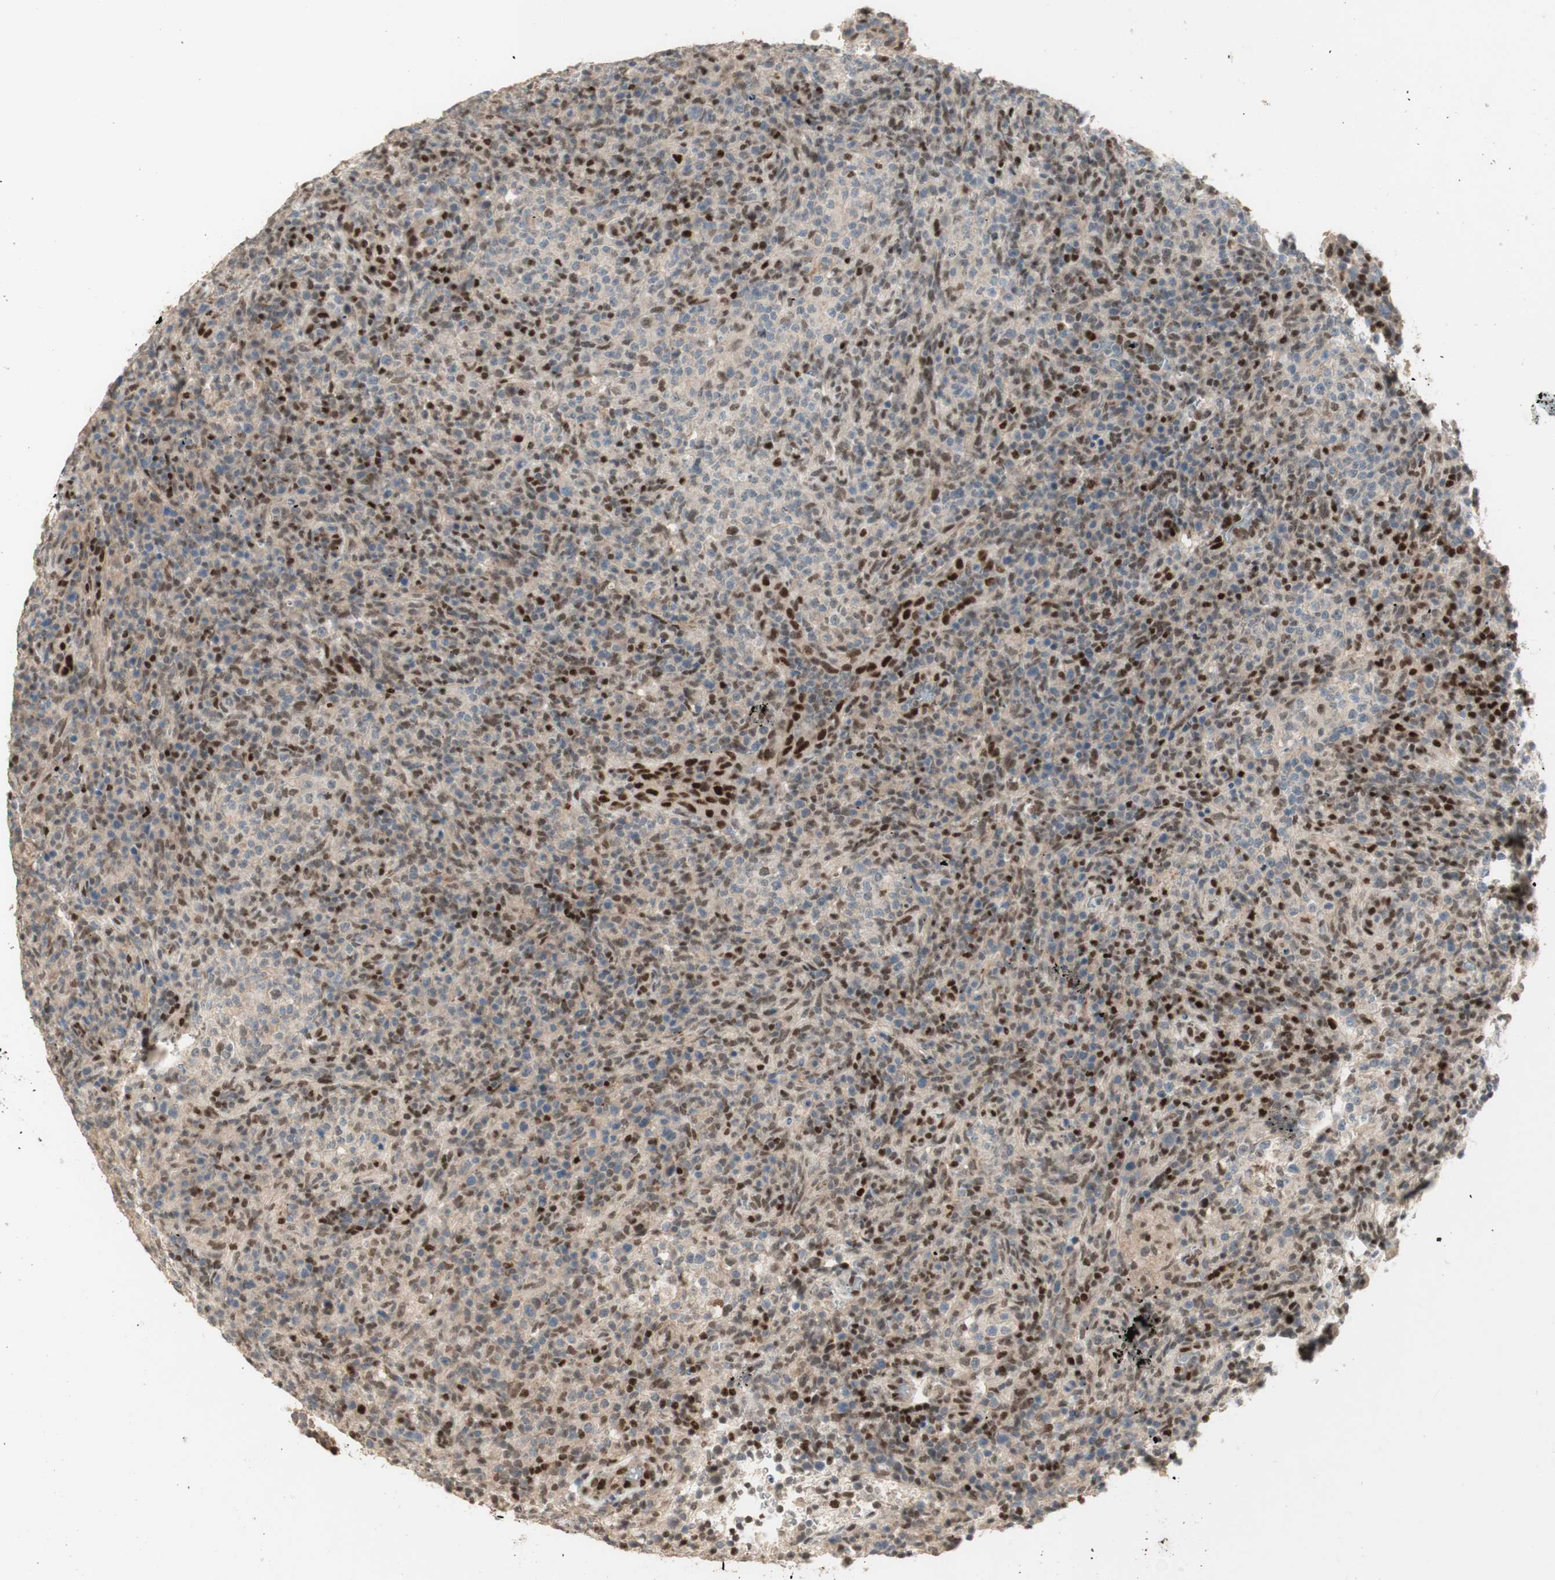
{"staining": {"intensity": "weak", "quantity": "25%-75%", "location": "nuclear"}, "tissue": "lymphoma", "cell_type": "Tumor cells", "image_type": "cancer", "snomed": [{"axis": "morphology", "description": "Malignant lymphoma, non-Hodgkin's type, High grade"}, {"axis": "topography", "description": "Lymph node"}], "caption": "DAB (3,3'-diaminobenzidine) immunohistochemical staining of lymphoma displays weak nuclear protein expression in about 25%-75% of tumor cells.", "gene": "FOXP1", "patient": {"sex": "female", "age": 76}}